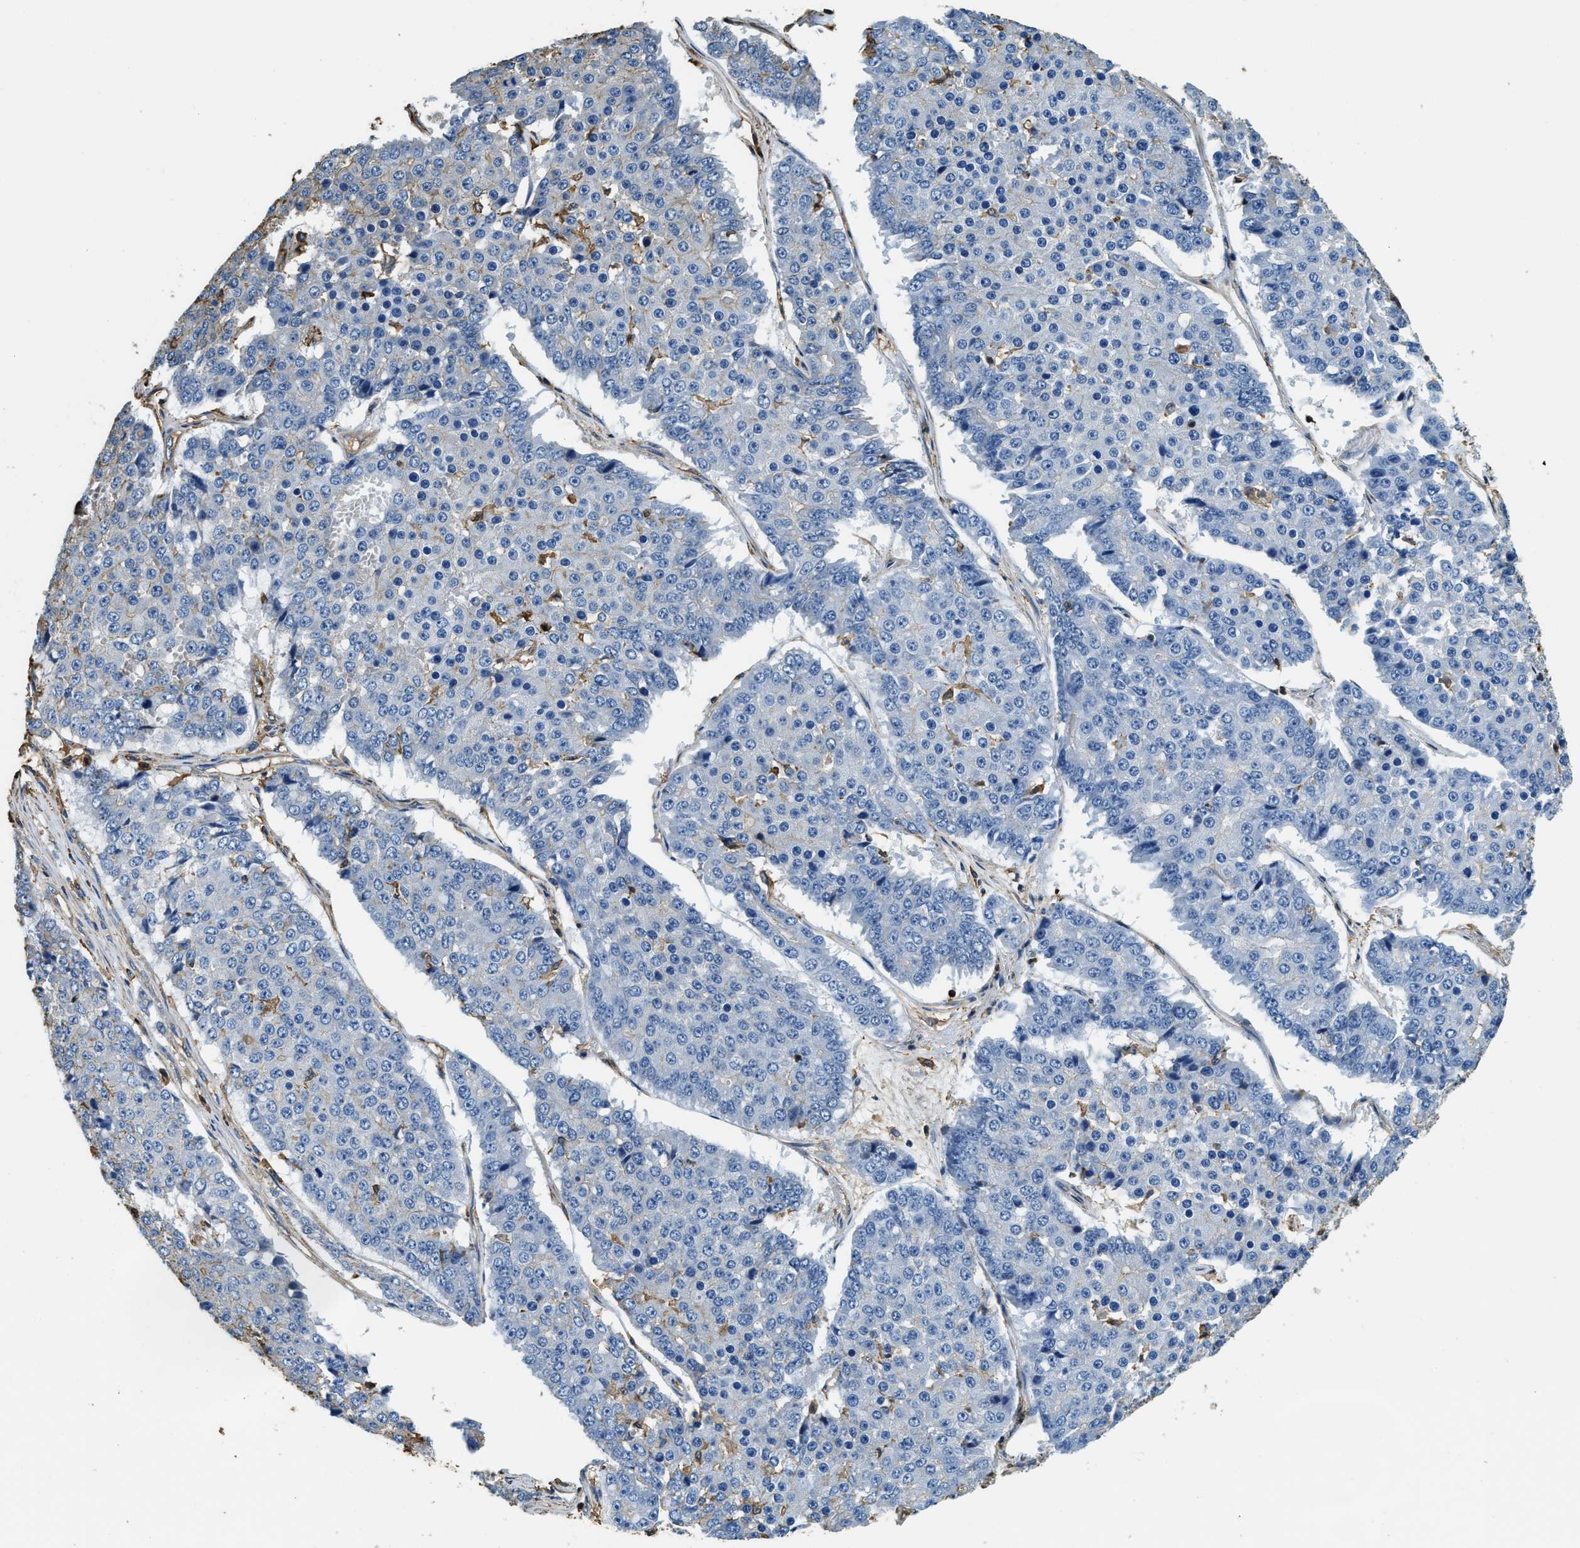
{"staining": {"intensity": "negative", "quantity": "none", "location": "none"}, "tissue": "pancreatic cancer", "cell_type": "Tumor cells", "image_type": "cancer", "snomed": [{"axis": "morphology", "description": "Adenocarcinoma, NOS"}, {"axis": "topography", "description": "Pancreas"}], "caption": "Tumor cells are negative for protein expression in human pancreatic adenocarcinoma.", "gene": "ACCS", "patient": {"sex": "male", "age": 50}}